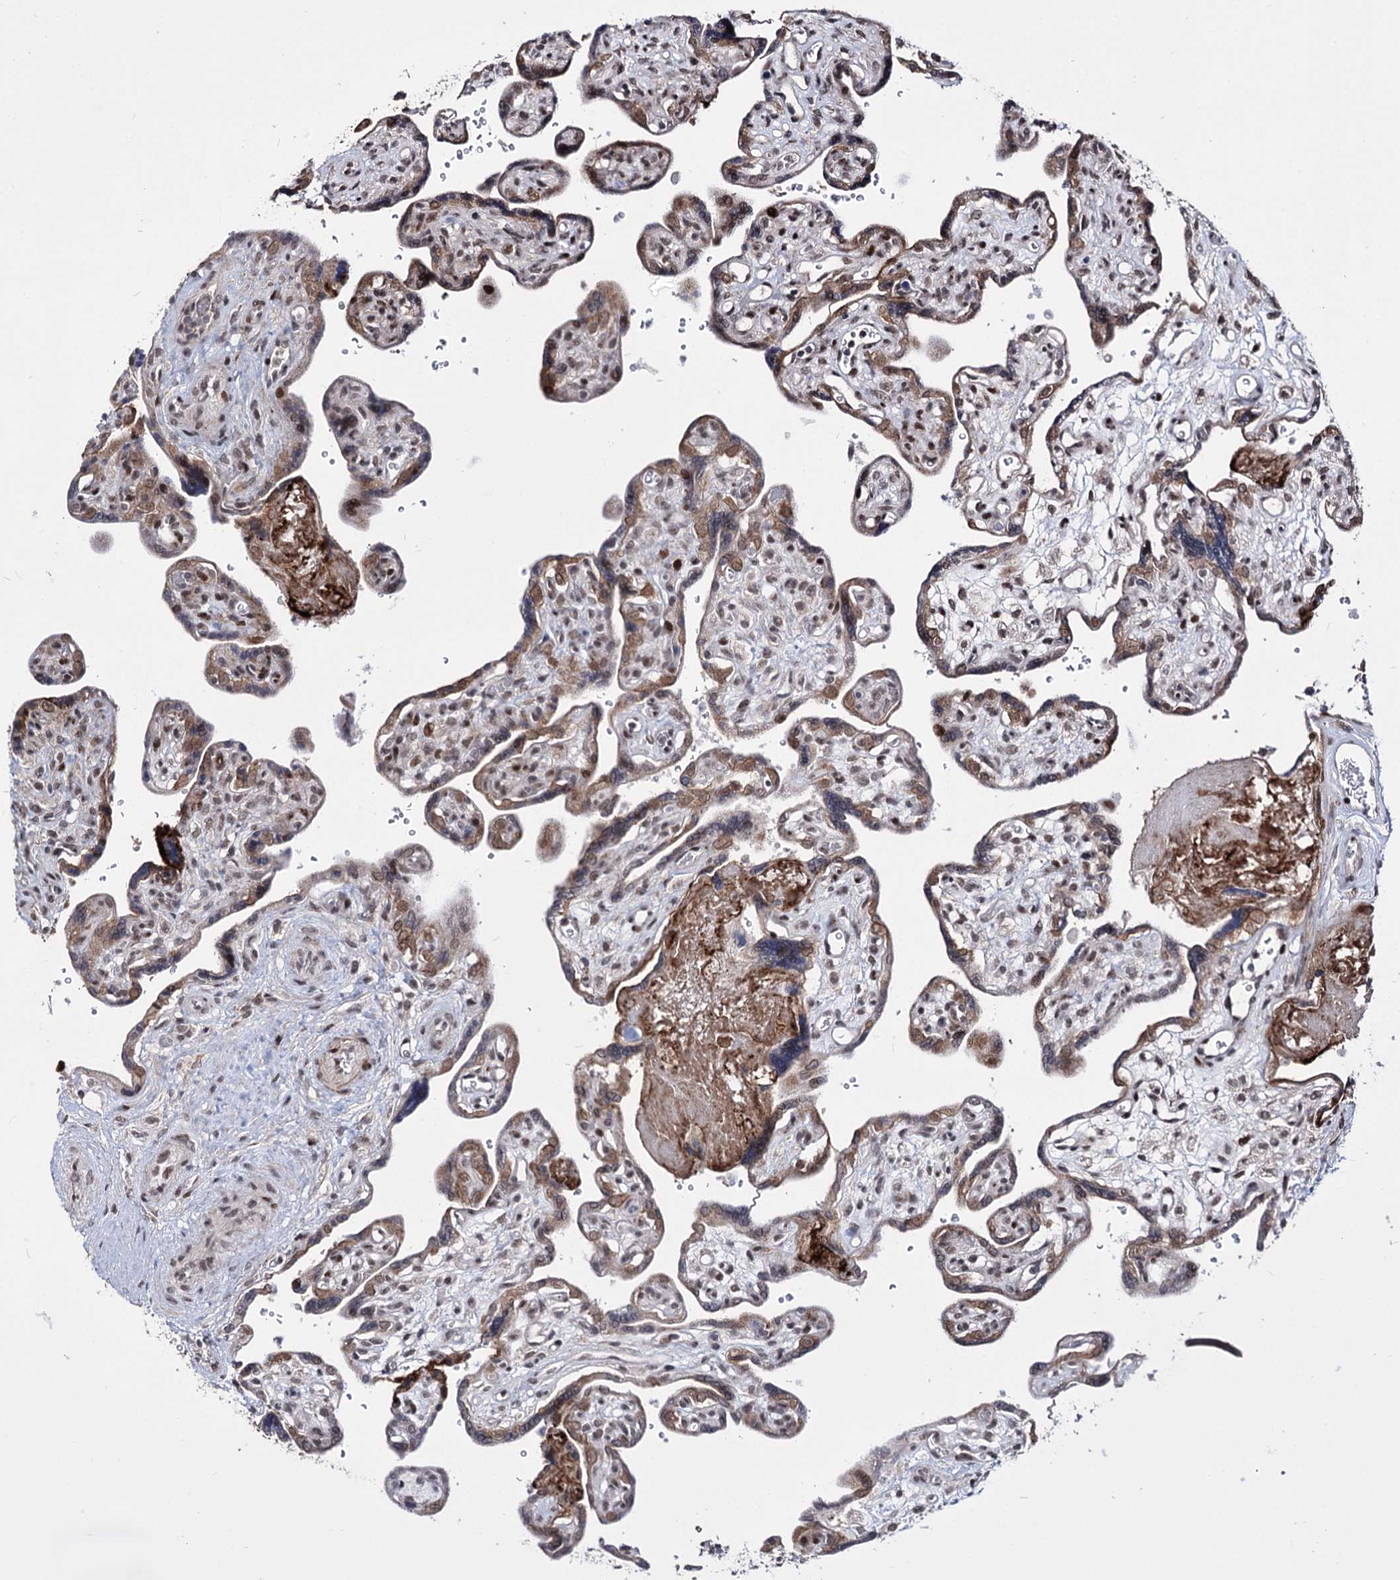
{"staining": {"intensity": "moderate", "quantity": "25%-75%", "location": "cytoplasmic/membranous,nuclear"}, "tissue": "placenta", "cell_type": "Trophoblastic cells", "image_type": "normal", "snomed": [{"axis": "morphology", "description": "Normal tissue, NOS"}, {"axis": "topography", "description": "Placenta"}], "caption": "This is an image of IHC staining of normal placenta, which shows moderate staining in the cytoplasmic/membranous,nuclear of trophoblastic cells.", "gene": "STOX1", "patient": {"sex": "female", "age": 39}}